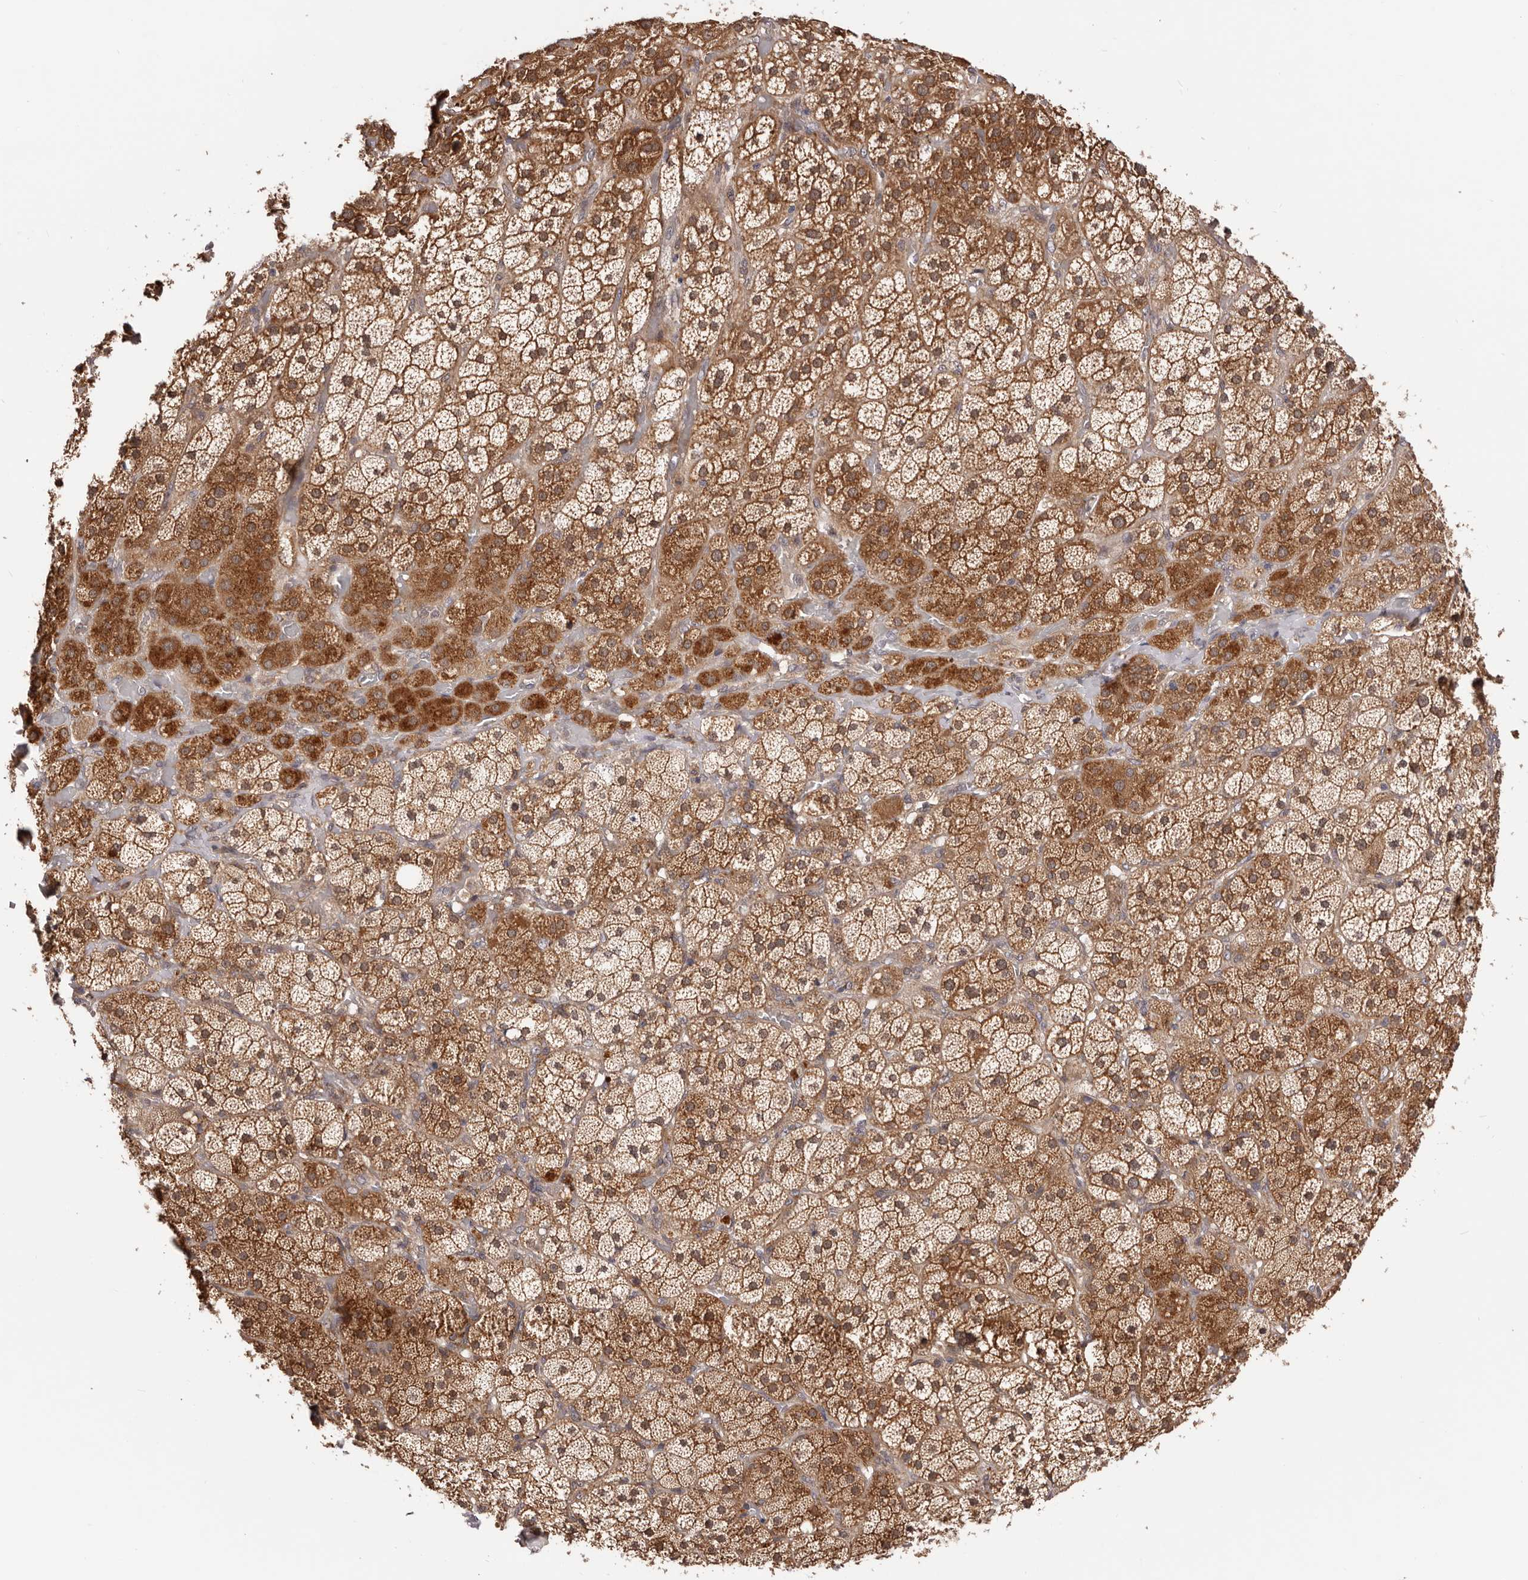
{"staining": {"intensity": "strong", "quantity": "25%-75%", "location": "cytoplasmic/membranous"}, "tissue": "adrenal gland", "cell_type": "Glandular cells", "image_type": "normal", "snomed": [{"axis": "morphology", "description": "Normal tissue, NOS"}, {"axis": "topography", "description": "Adrenal gland"}], "caption": "Approximately 25%-75% of glandular cells in normal human adrenal gland demonstrate strong cytoplasmic/membranous protein staining as visualized by brown immunohistochemical staining.", "gene": "MDP1", "patient": {"sex": "male", "age": 57}}